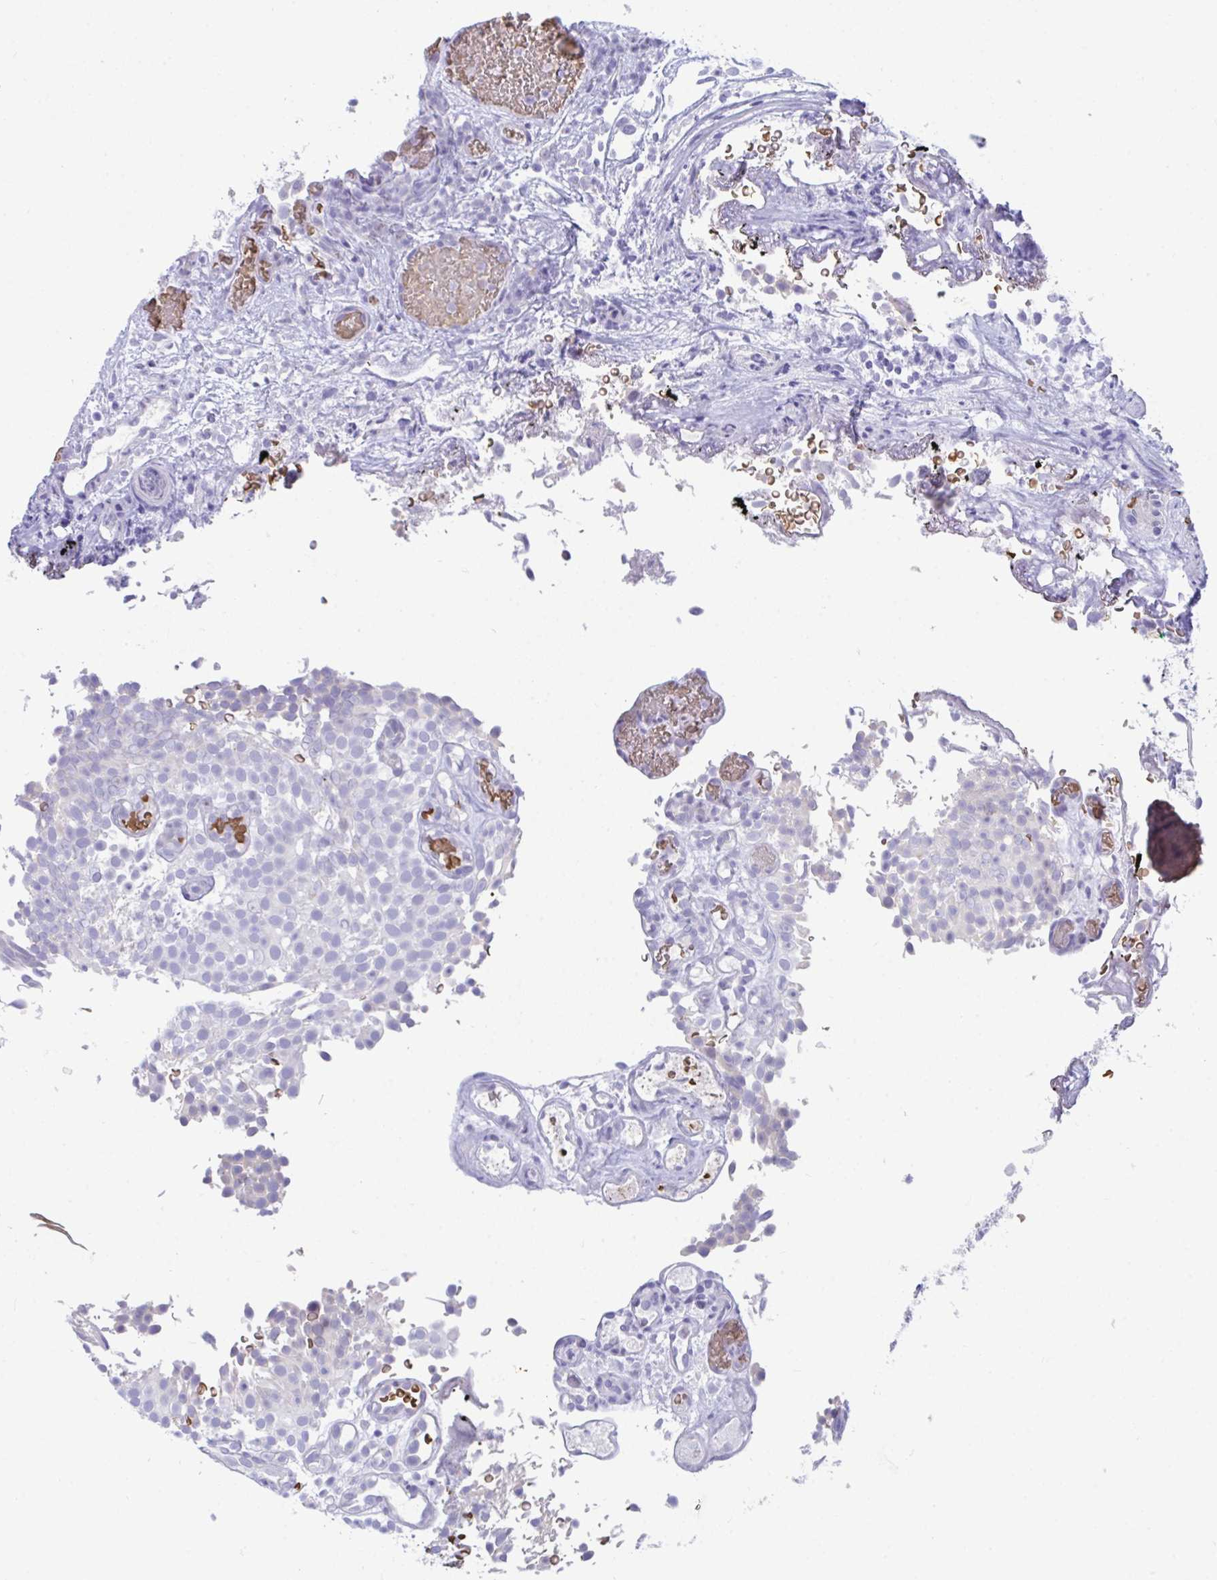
{"staining": {"intensity": "negative", "quantity": "none", "location": "none"}, "tissue": "urothelial cancer", "cell_type": "Tumor cells", "image_type": "cancer", "snomed": [{"axis": "morphology", "description": "Urothelial carcinoma, Low grade"}, {"axis": "topography", "description": "Urinary bladder"}], "caption": "This image is of urothelial cancer stained with immunohistochemistry (IHC) to label a protein in brown with the nuclei are counter-stained blue. There is no expression in tumor cells.", "gene": "CENPQ", "patient": {"sex": "male", "age": 78}}